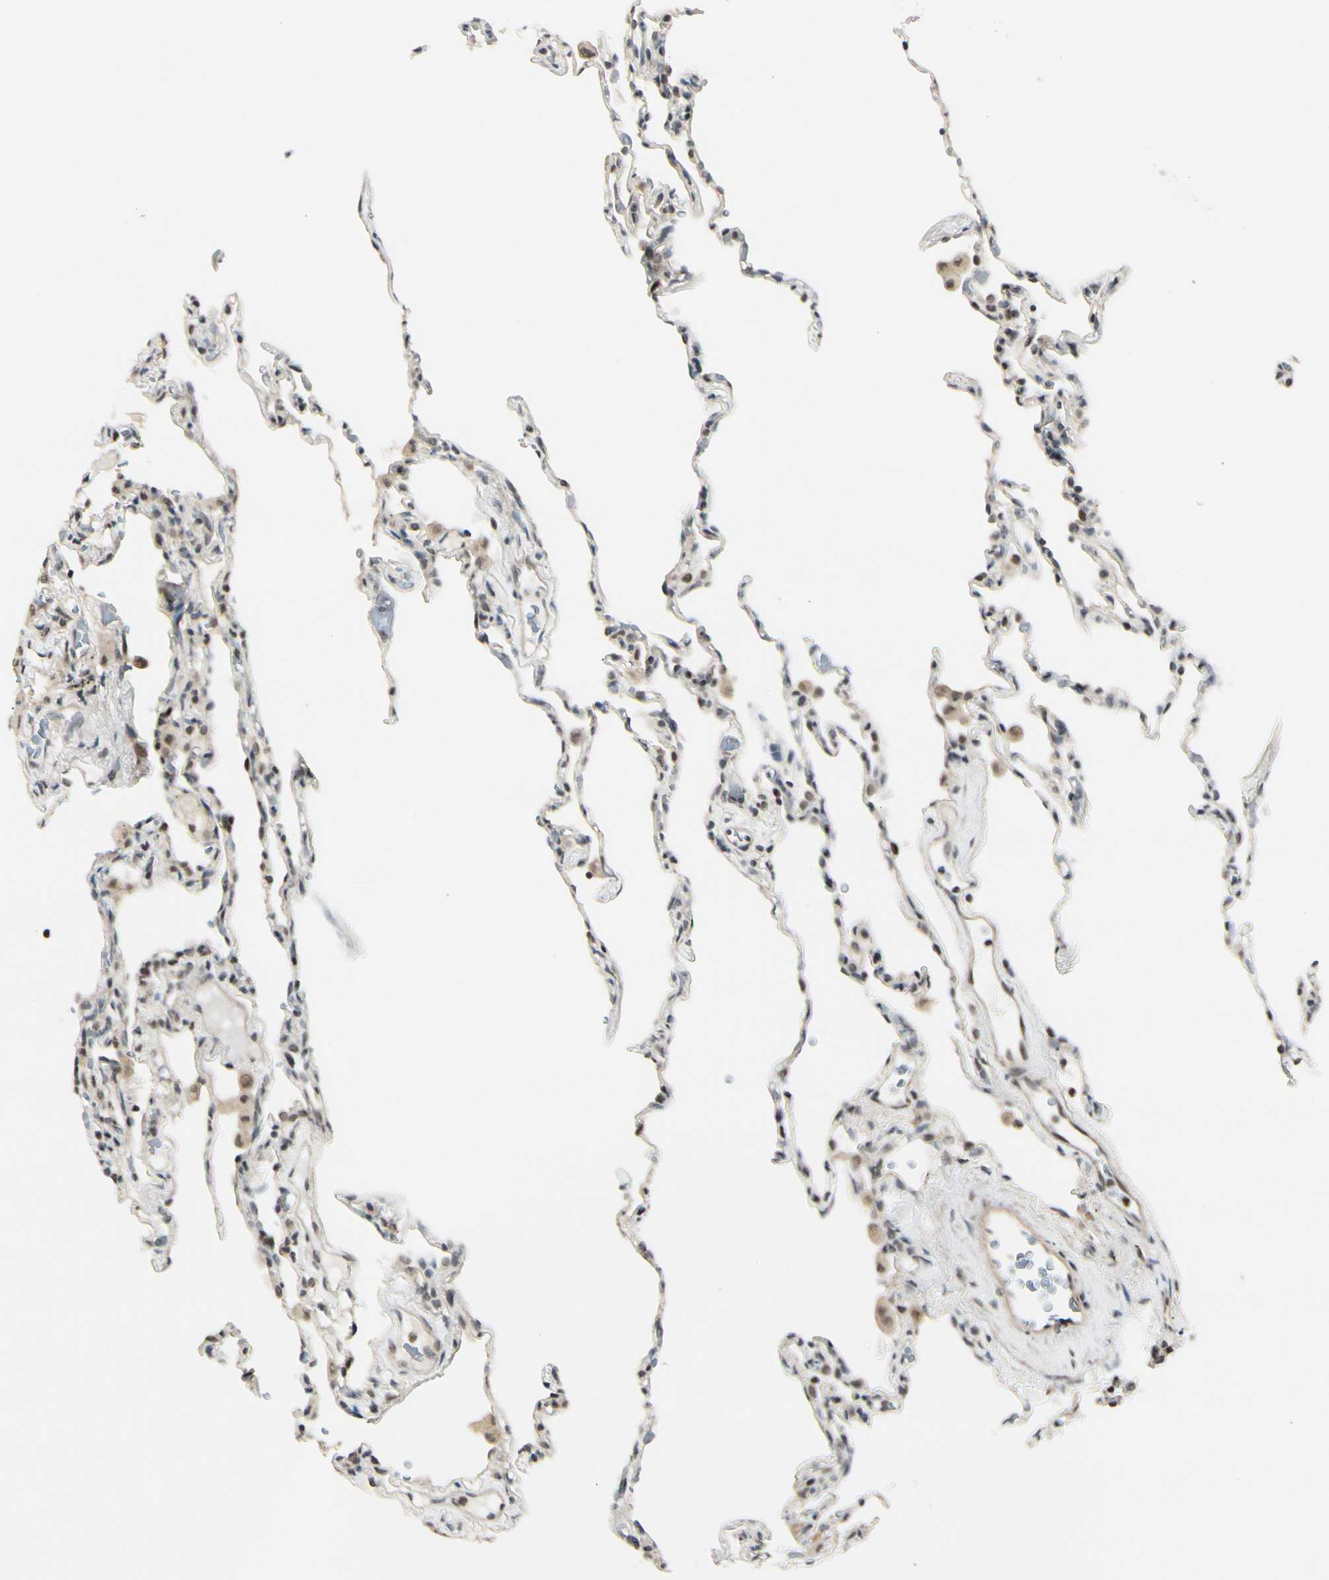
{"staining": {"intensity": "moderate", "quantity": "25%-75%", "location": "nuclear"}, "tissue": "lung", "cell_type": "Alveolar cells", "image_type": "normal", "snomed": [{"axis": "morphology", "description": "Normal tissue, NOS"}, {"axis": "topography", "description": "Lung"}], "caption": "Protein staining by IHC displays moderate nuclear positivity in about 25%-75% of alveolar cells in benign lung.", "gene": "BRMS1", "patient": {"sex": "male", "age": 59}}